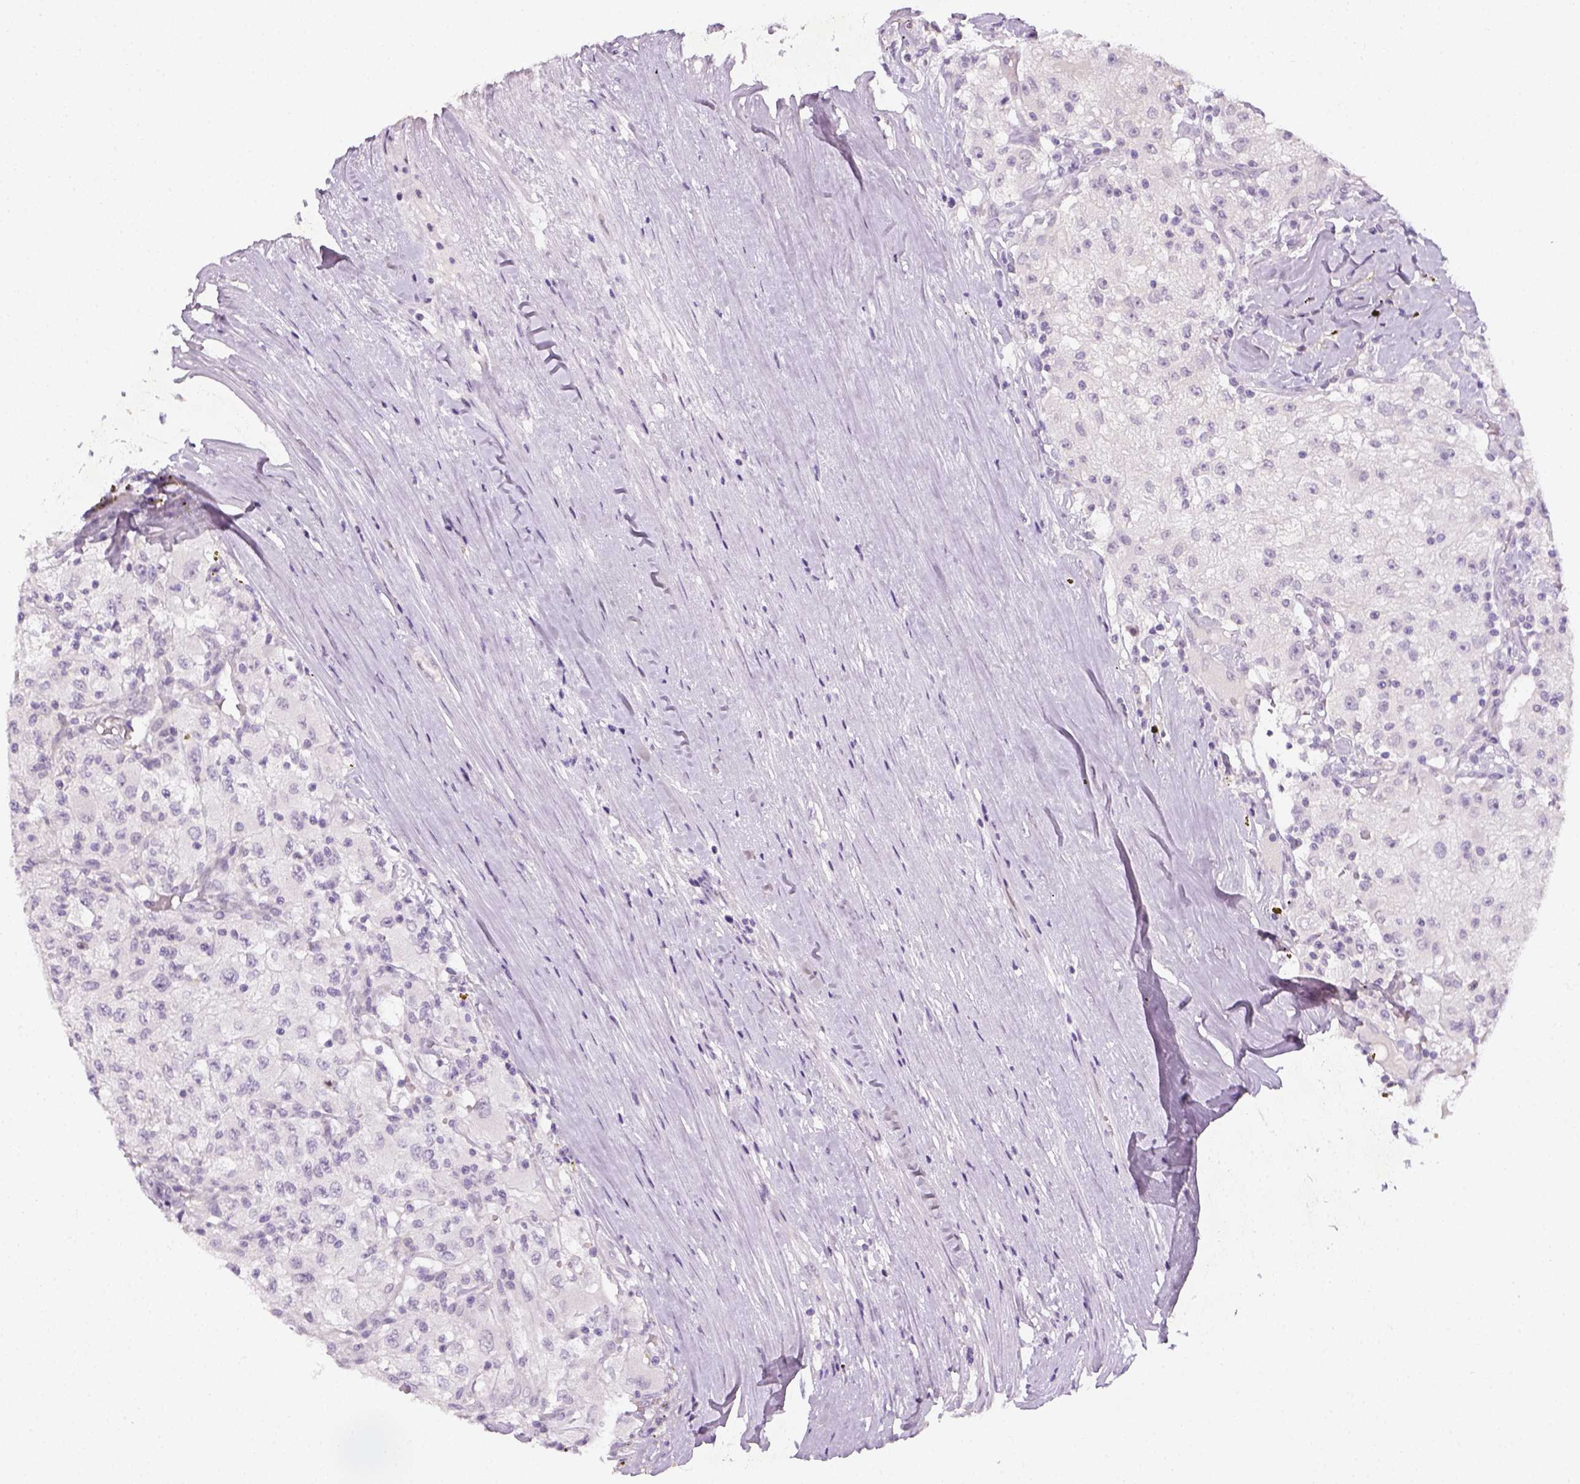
{"staining": {"intensity": "negative", "quantity": "none", "location": "none"}, "tissue": "renal cancer", "cell_type": "Tumor cells", "image_type": "cancer", "snomed": [{"axis": "morphology", "description": "Adenocarcinoma, NOS"}, {"axis": "topography", "description": "Kidney"}], "caption": "A high-resolution image shows immunohistochemistry (IHC) staining of renal cancer (adenocarcinoma), which shows no significant positivity in tumor cells. (Immunohistochemistry, brightfield microscopy, high magnification).", "gene": "MAGEB3", "patient": {"sex": "female", "age": 67}}